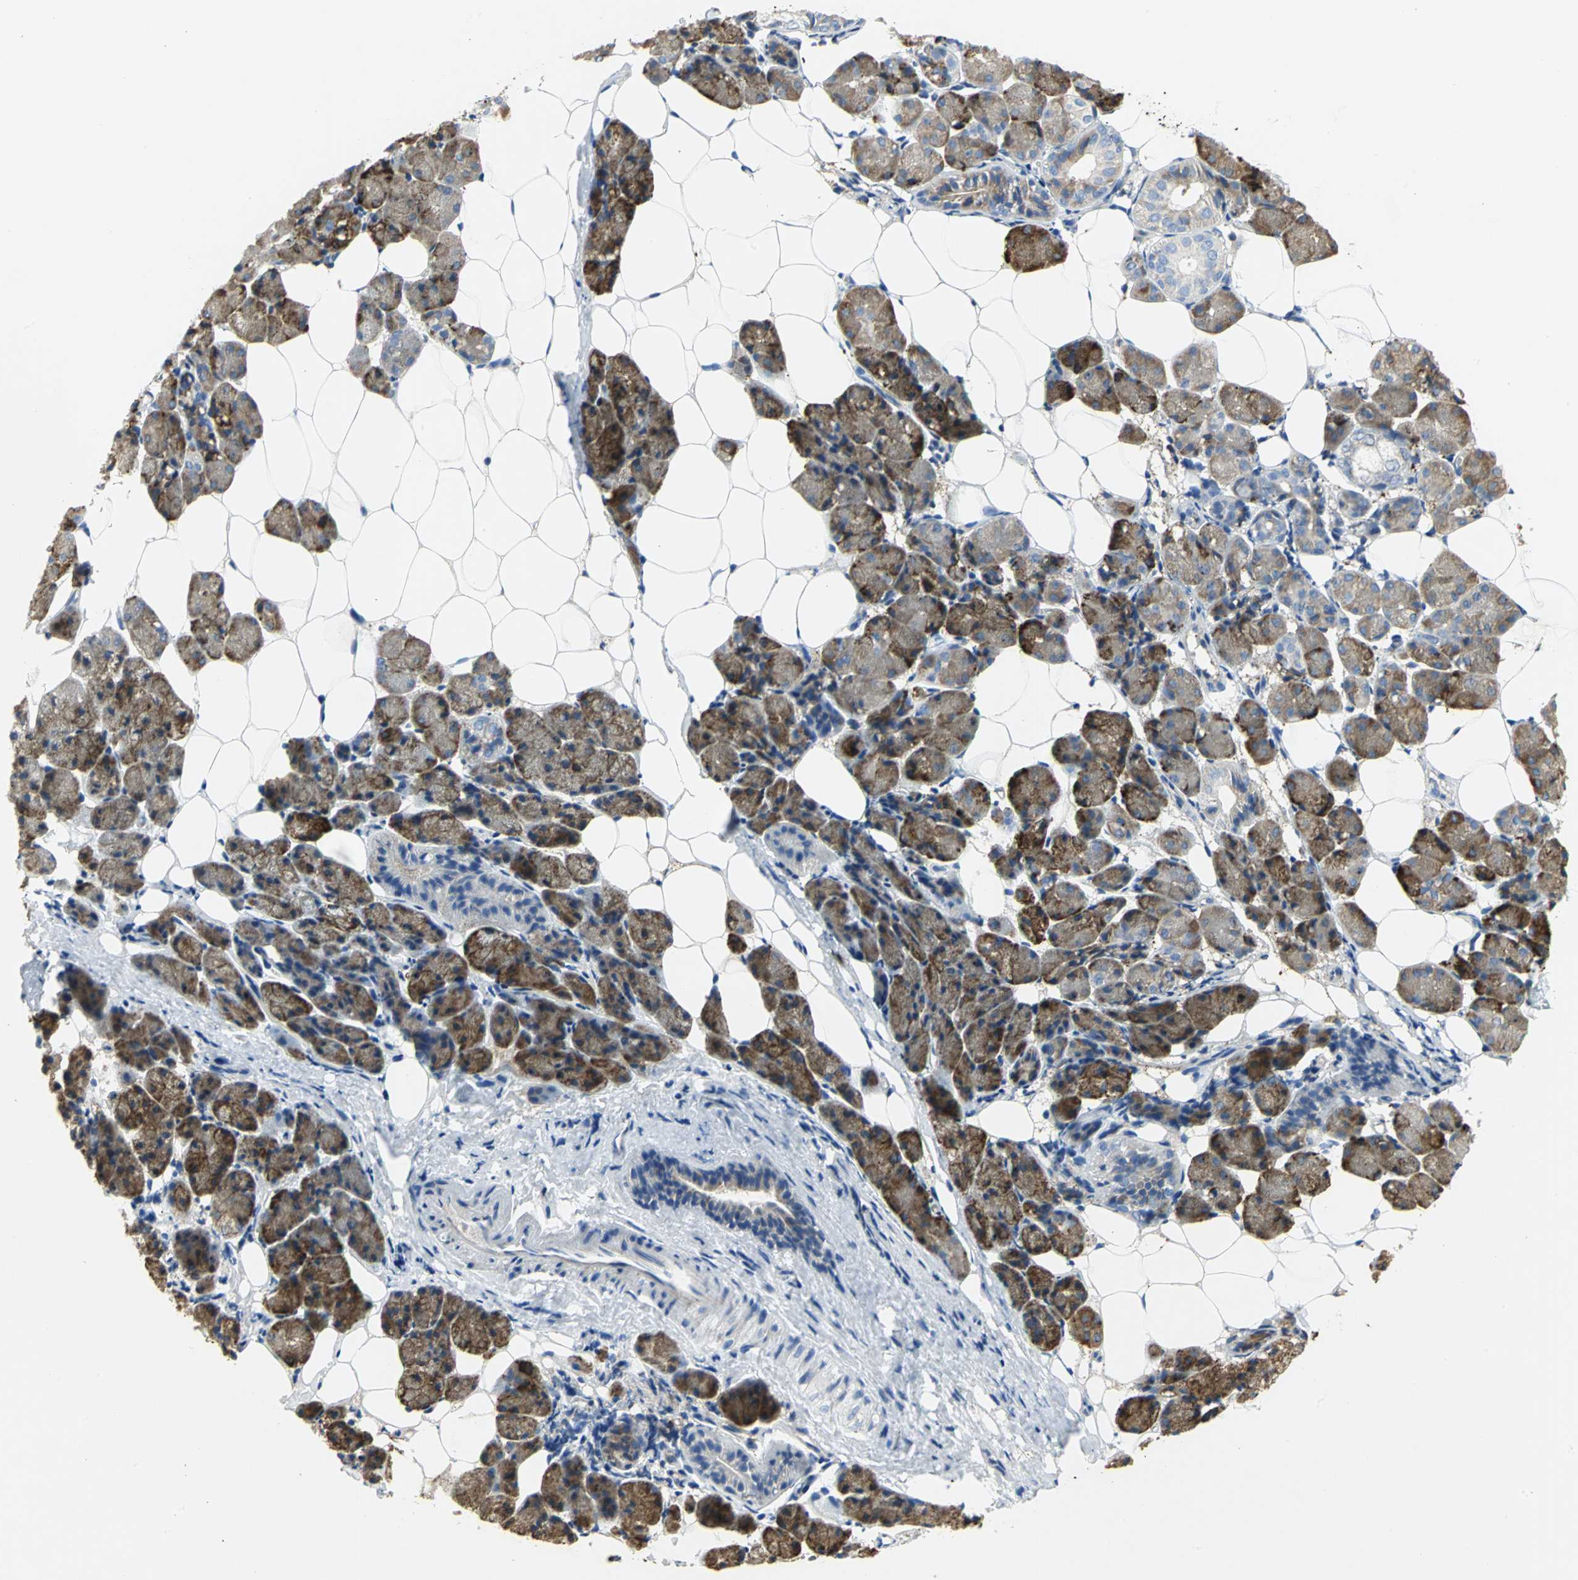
{"staining": {"intensity": "strong", "quantity": ">75%", "location": "cytoplasmic/membranous"}, "tissue": "salivary gland", "cell_type": "Glandular cells", "image_type": "normal", "snomed": [{"axis": "morphology", "description": "Normal tissue, NOS"}, {"axis": "morphology", "description": "Adenoma, NOS"}, {"axis": "topography", "description": "Salivary gland"}], "caption": "A high-resolution image shows IHC staining of benign salivary gland, which demonstrates strong cytoplasmic/membranous positivity in about >75% of glandular cells.", "gene": "TULP4", "patient": {"sex": "female", "age": 32}}